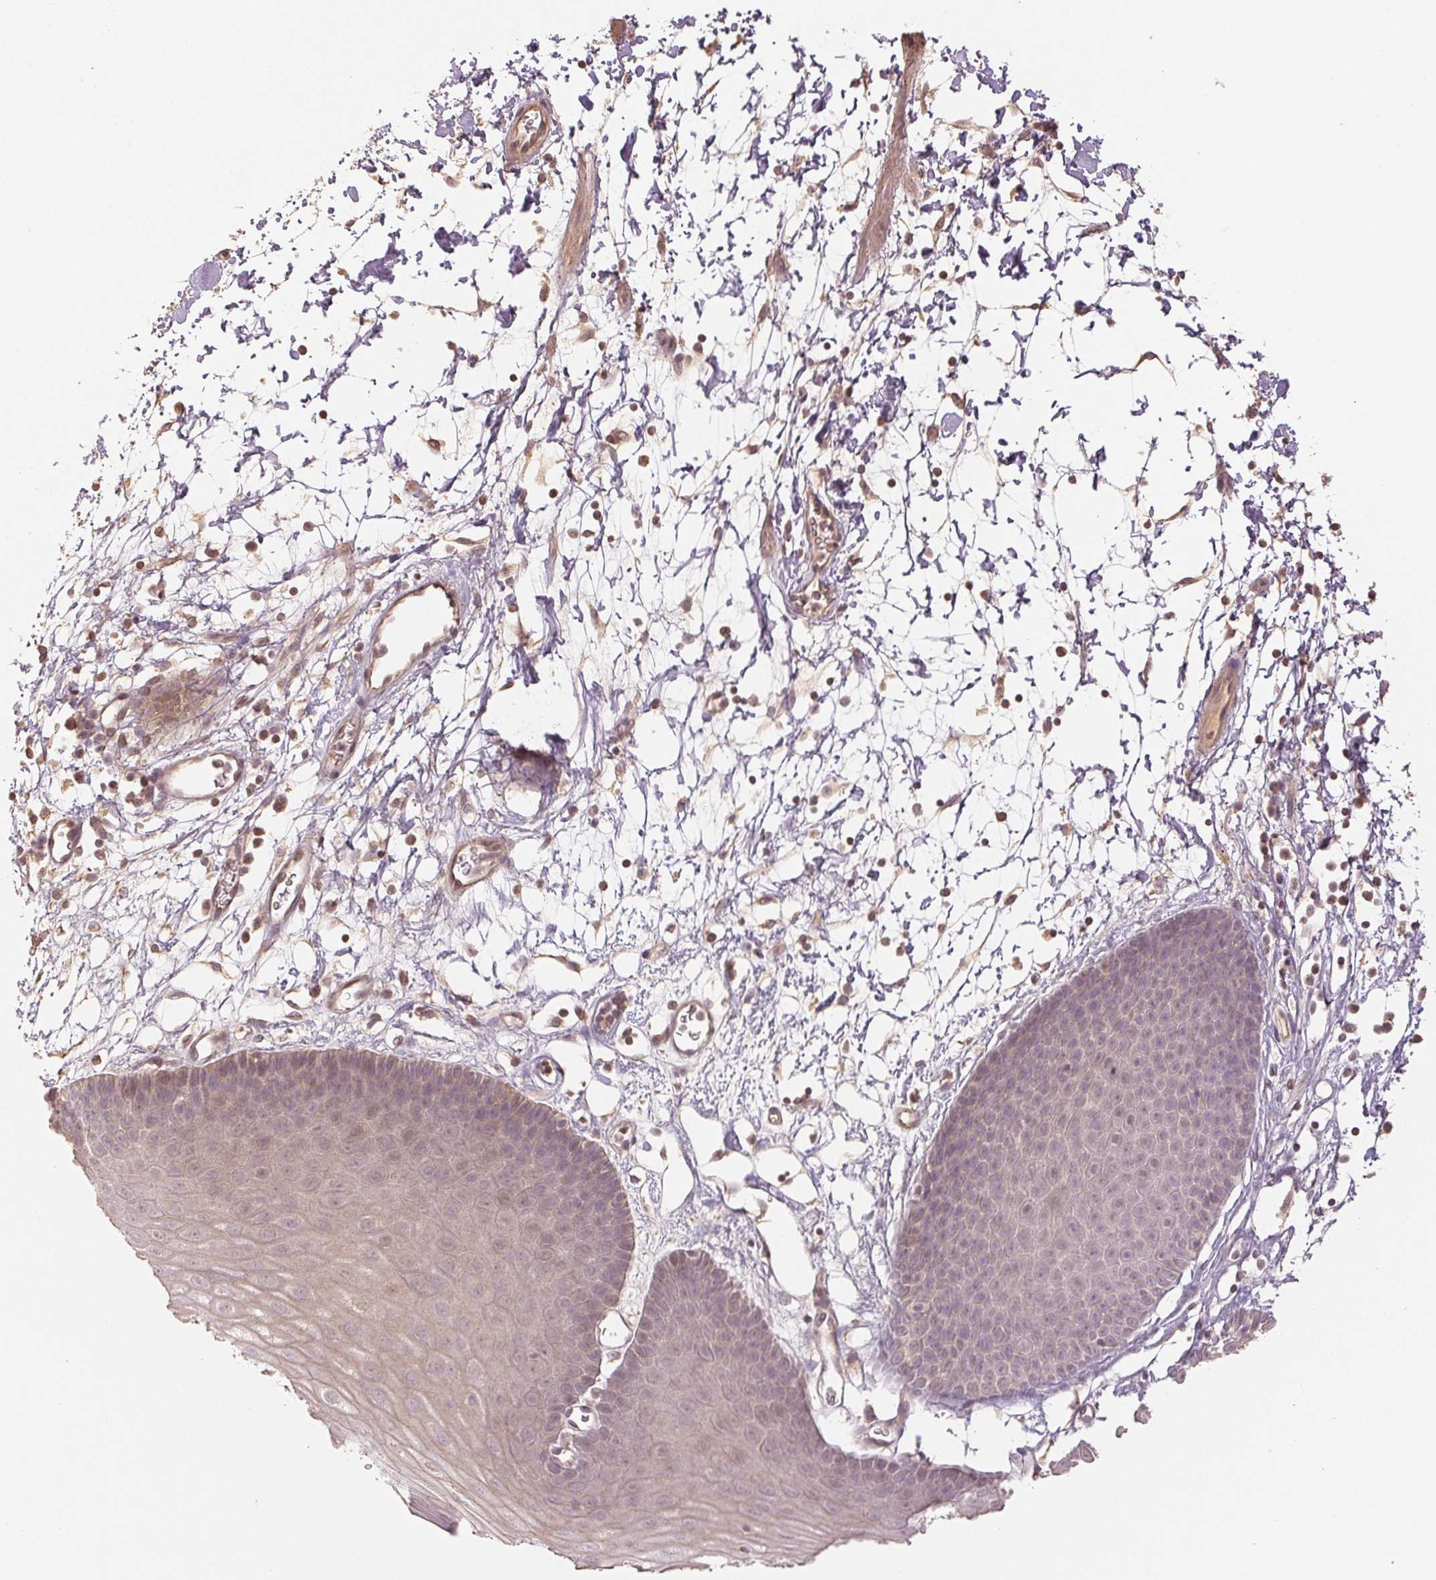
{"staining": {"intensity": "weak", "quantity": "25%-75%", "location": "cytoplasmic/membranous,nuclear"}, "tissue": "skin", "cell_type": "Epidermal cells", "image_type": "normal", "snomed": [{"axis": "morphology", "description": "Normal tissue, NOS"}, {"axis": "topography", "description": "Anal"}], "caption": "Skin stained with IHC exhibits weak cytoplasmic/membranous,nuclear staining in about 25%-75% of epidermal cells. Using DAB (3,3'-diaminobenzidine) (brown) and hematoxylin (blue) stains, captured at high magnification using brightfield microscopy.", "gene": "COX14", "patient": {"sex": "male", "age": 53}}